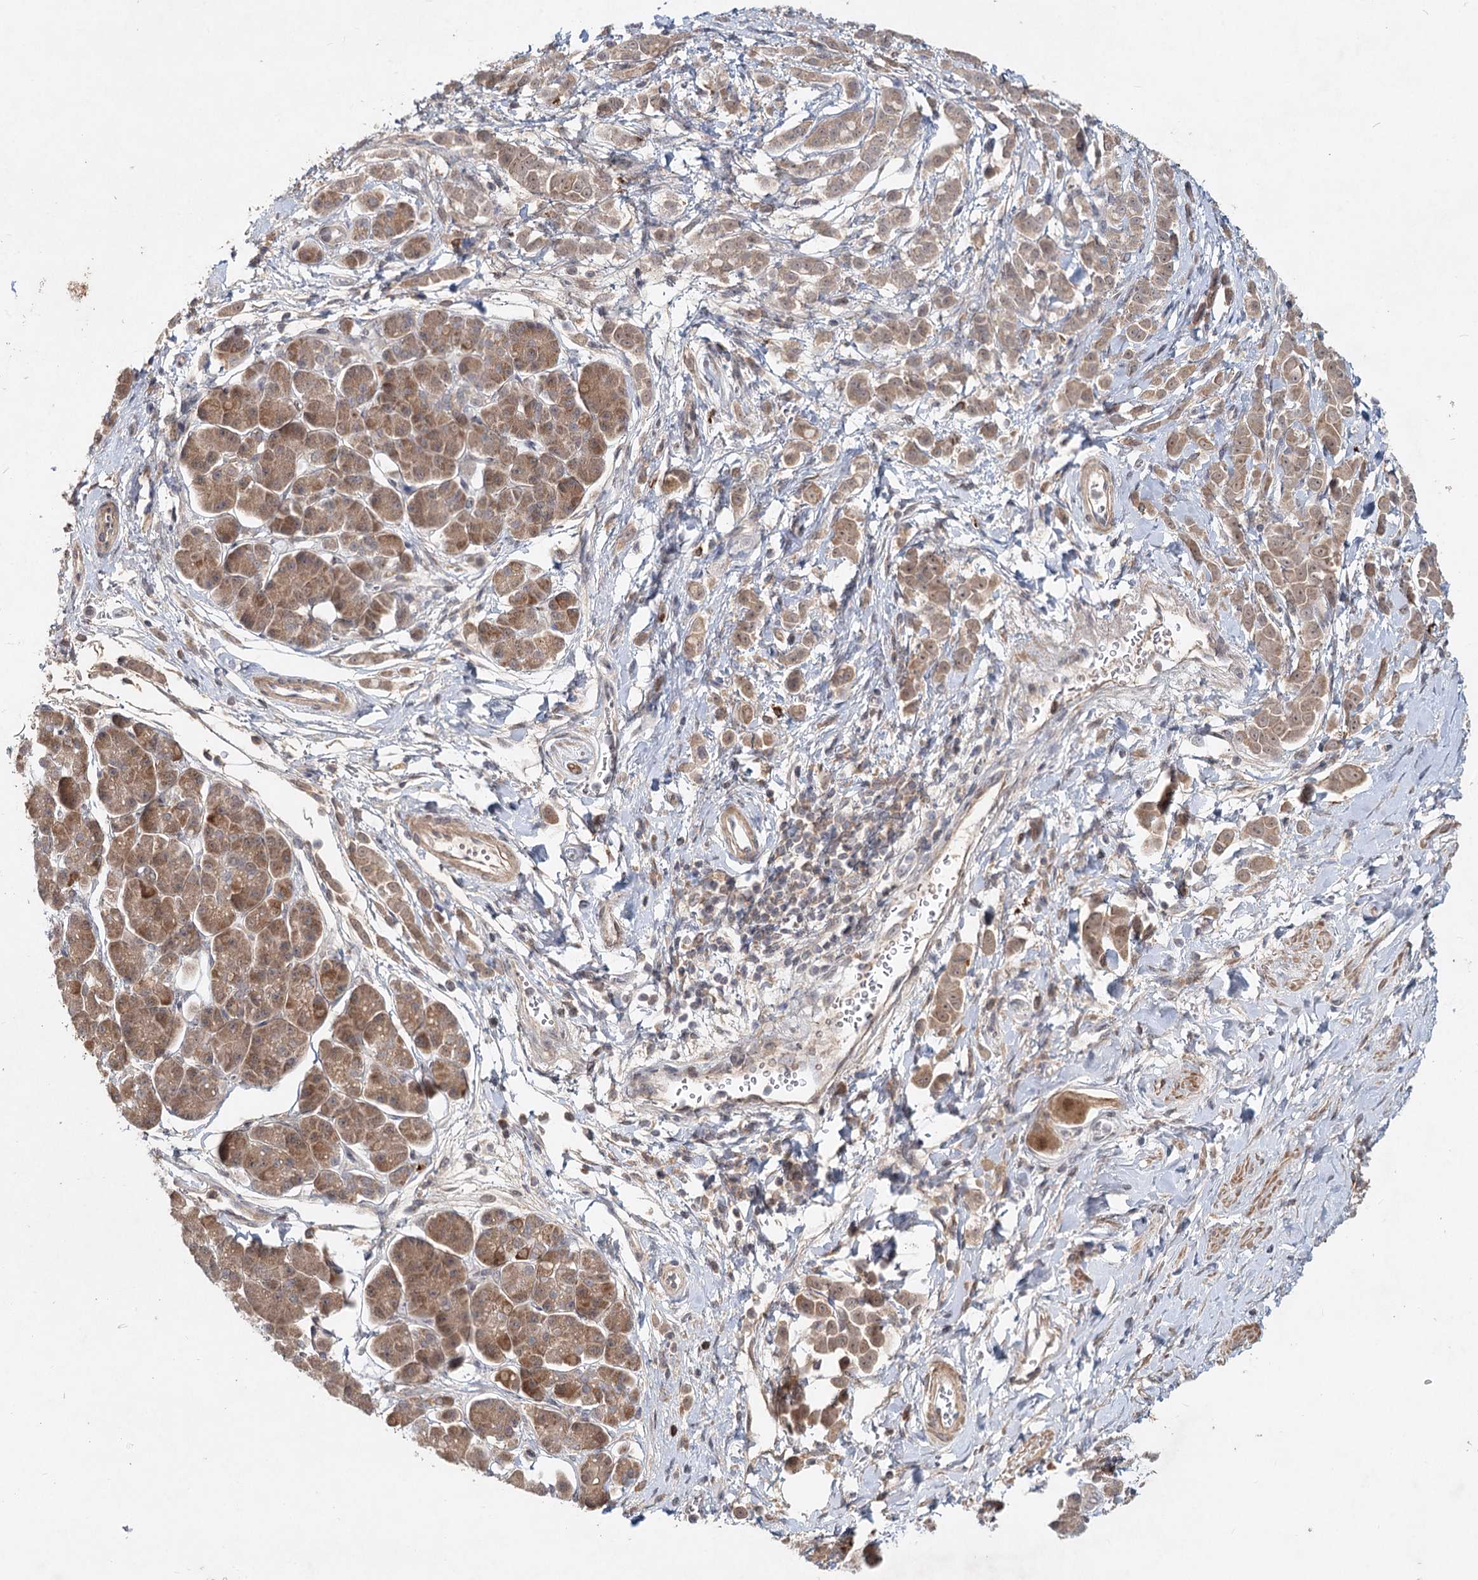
{"staining": {"intensity": "moderate", "quantity": ">75%", "location": "cytoplasmic/membranous,nuclear"}, "tissue": "pancreatic cancer", "cell_type": "Tumor cells", "image_type": "cancer", "snomed": [{"axis": "morphology", "description": "Normal tissue, NOS"}, {"axis": "morphology", "description": "Adenocarcinoma, NOS"}, {"axis": "topography", "description": "Pancreas"}], "caption": "DAB (3,3'-diaminobenzidine) immunohistochemical staining of human pancreatic adenocarcinoma demonstrates moderate cytoplasmic/membranous and nuclear protein staining in approximately >75% of tumor cells. Nuclei are stained in blue.", "gene": "AP3B1", "patient": {"sex": "female", "age": 64}}